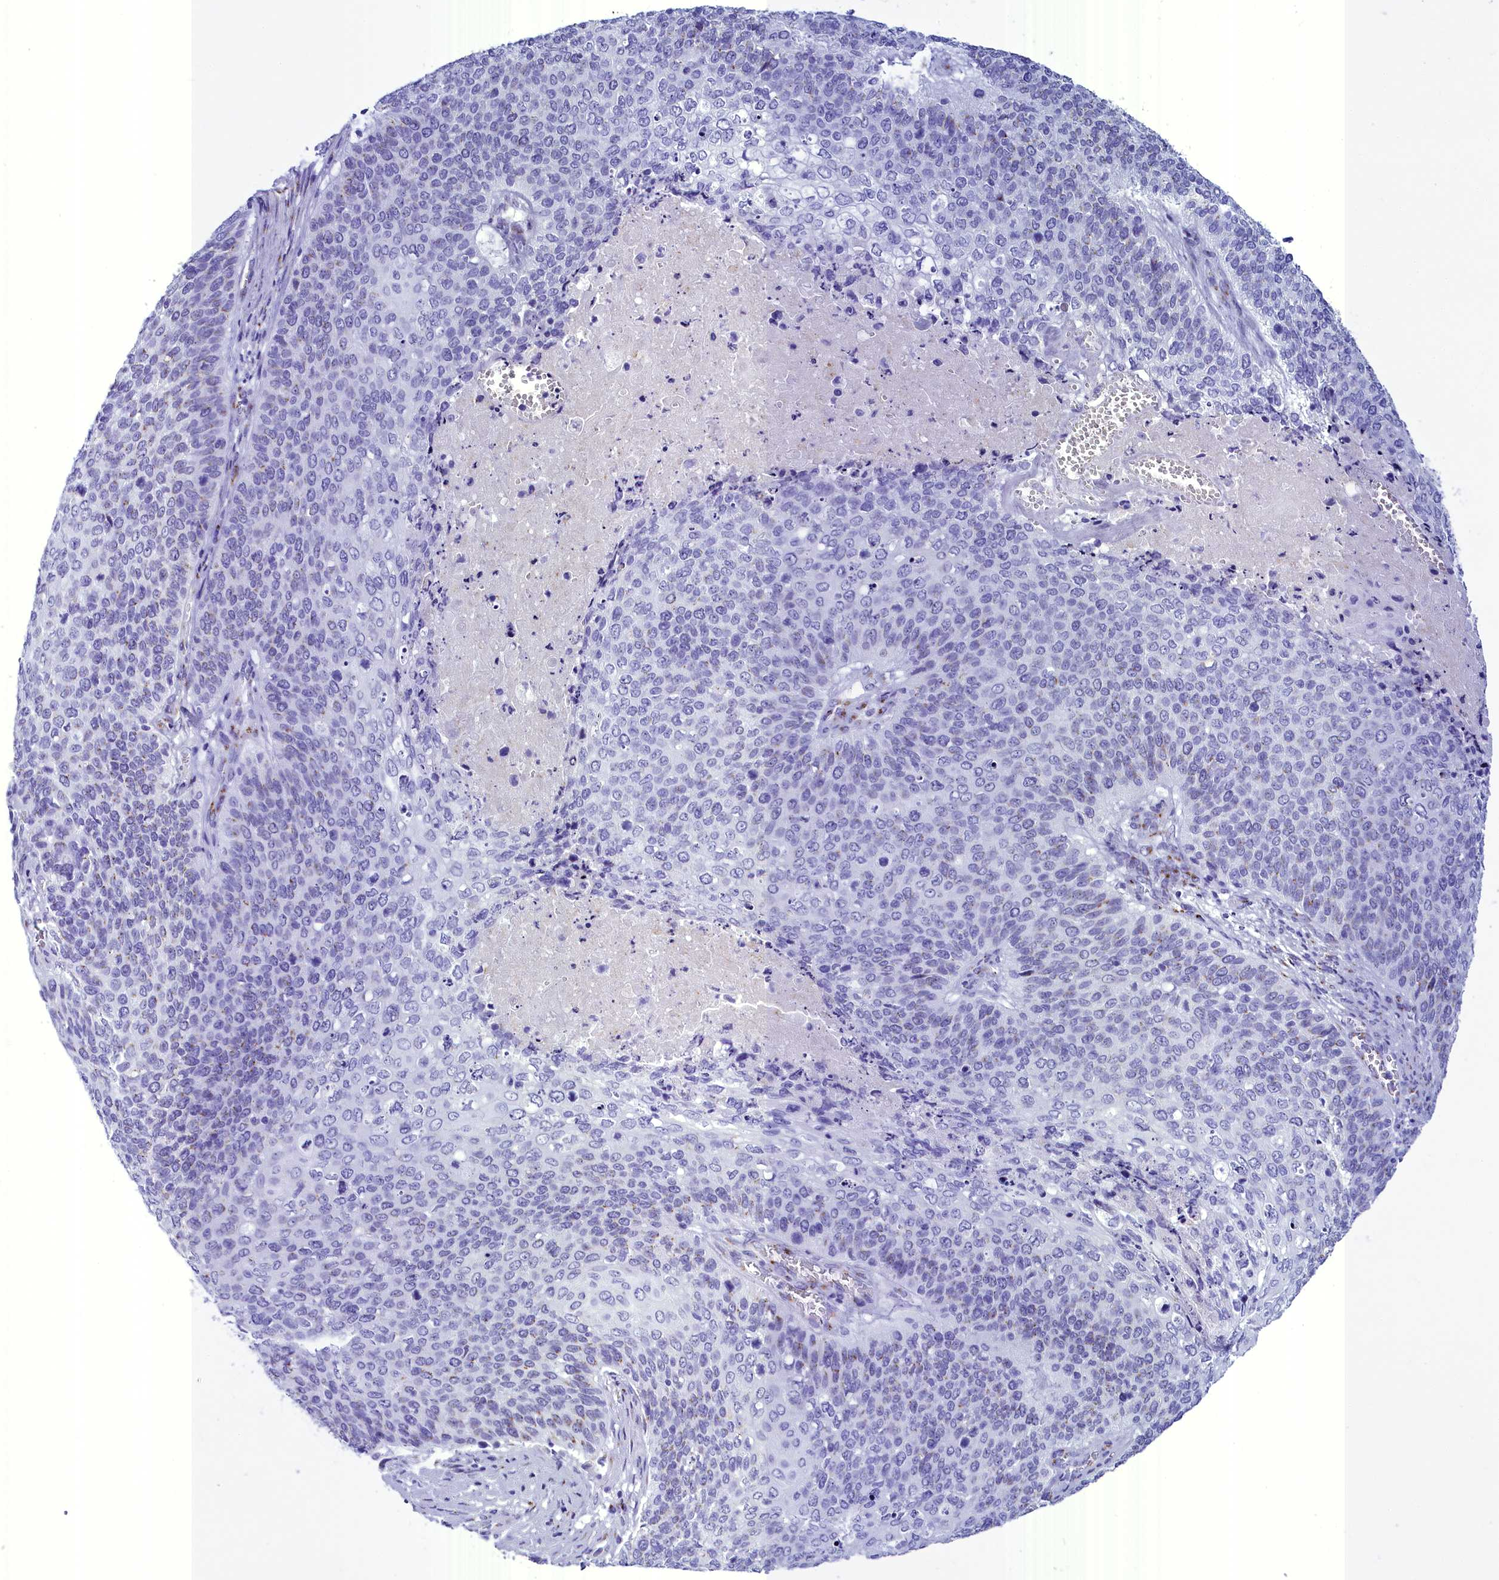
{"staining": {"intensity": "negative", "quantity": "none", "location": "none"}, "tissue": "cervical cancer", "cell_type": "Tumor cells", "image_type": "cancer", "snomed": [{"axis": "morphology", "description": "Squamous cell carcinoma, NOS"}, {"axis": "topography", "description": "Cervix"}], "caption": "Tumor cells show no significant protein positivity in cervical squamous cell carcinoma. (DAB immunohistochemistry (IHC) with hematoxylin counter stain).", "gene": "AP3B2", "patient": {"sex": "female", "age": 39}}